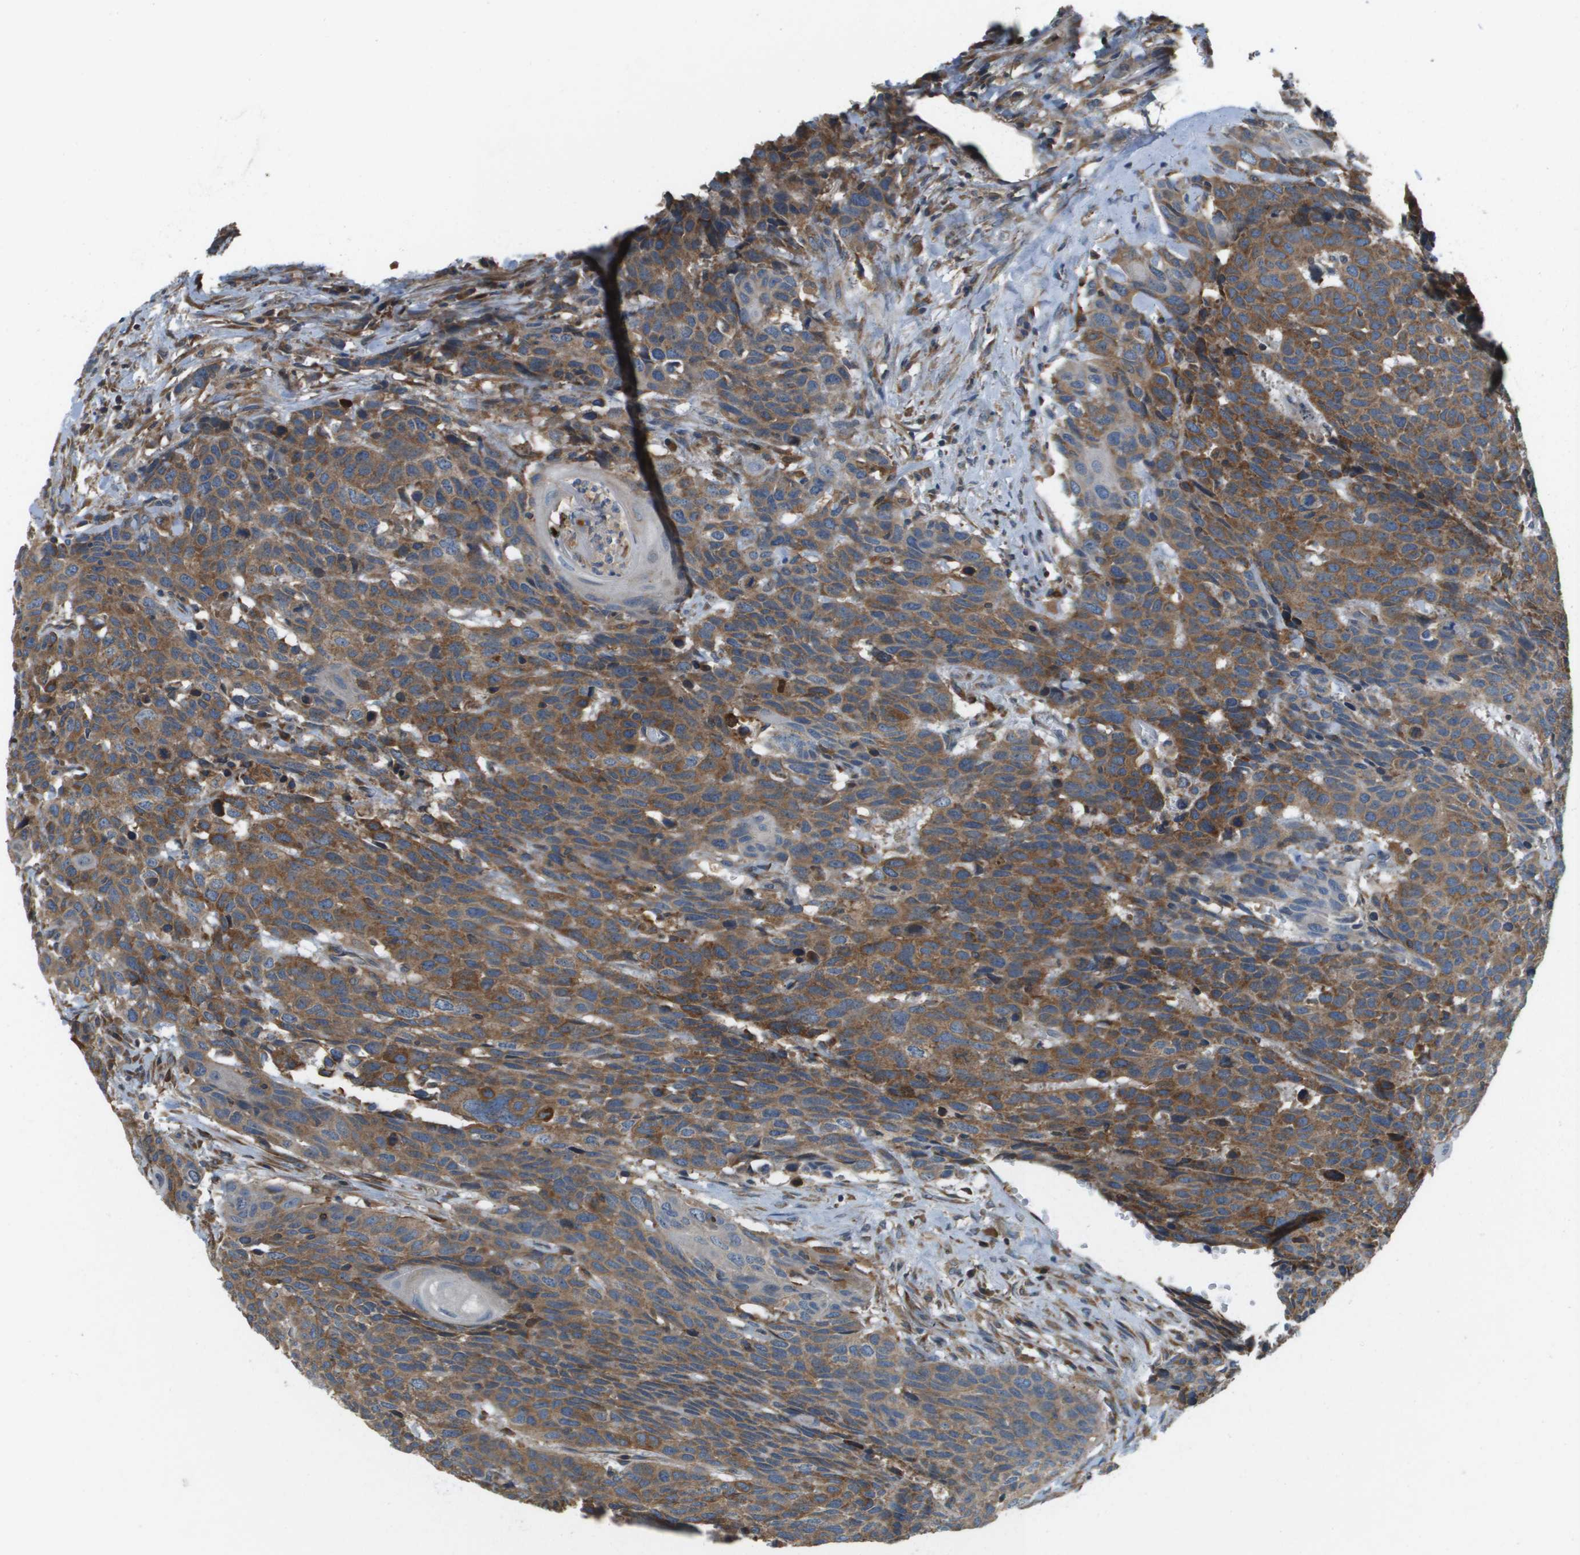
{"staining": {"intensity": "moderate", "quantity": ">75%", "location": "cytoplasmic/membranous"}, "tissue": "head and neck cancer", "cell_type": "Tumor cells", "image_type": "cancer", "snomed": [{"axis": "morphology", "description": "Squamous cell carcinoma, NOS"}, {"axis": "topography", "description": "Head-Neck"}], "caption": "Squamous cell carcinoma (head and neck) was stained to show a protein in brown. There is medium levels of moderate cytoplasmic/membranous positivity in approximately >75% of tumor cells. (Stains: DAB (3,3'-diaminobenzidine) in brown, nuclei in blue, Microscopy: brightfield microscopy at high magnification).", "gene": "SAMSN1", "patient": {"sex": "male", "age": 66}}